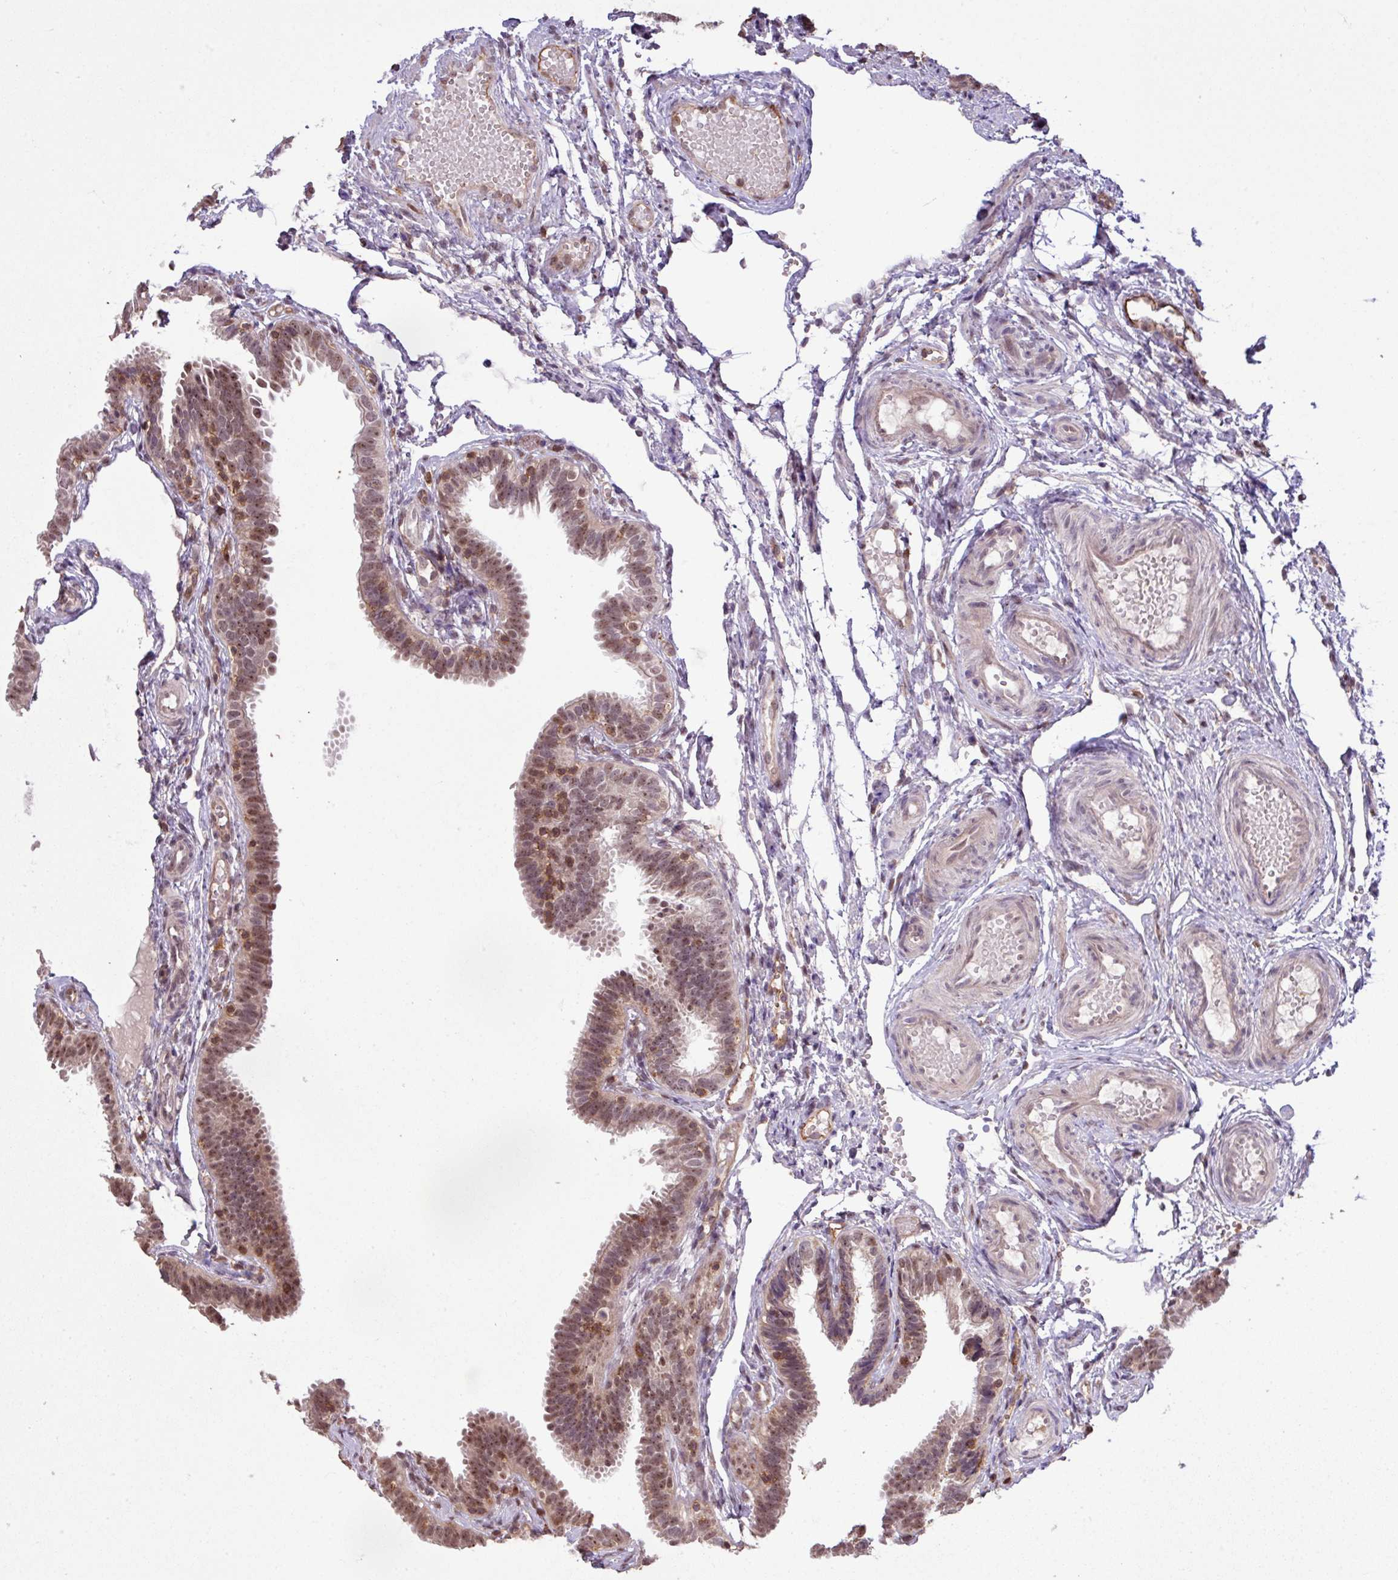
{"staining": {"intensity": "moderate", "quantity": ">75%", "location": "nuclear"}, "tissue": "fallopian tube", "cell_type": "Glandular cells", "image_type": "normal", "snomed": [{"axis": "morphology", "description": "Normal tissue, NOS"}, {"axis": "topography", "description": "Fallopian tube"}], "caption": "High-power microscopy captured an IHC photomicrograph of normal fallopian tube, revealing moderate nuclear staining in approximately >75% of glandular cells.", "gene": "GON7", "patient": {"sex": "female", "age": 37}}